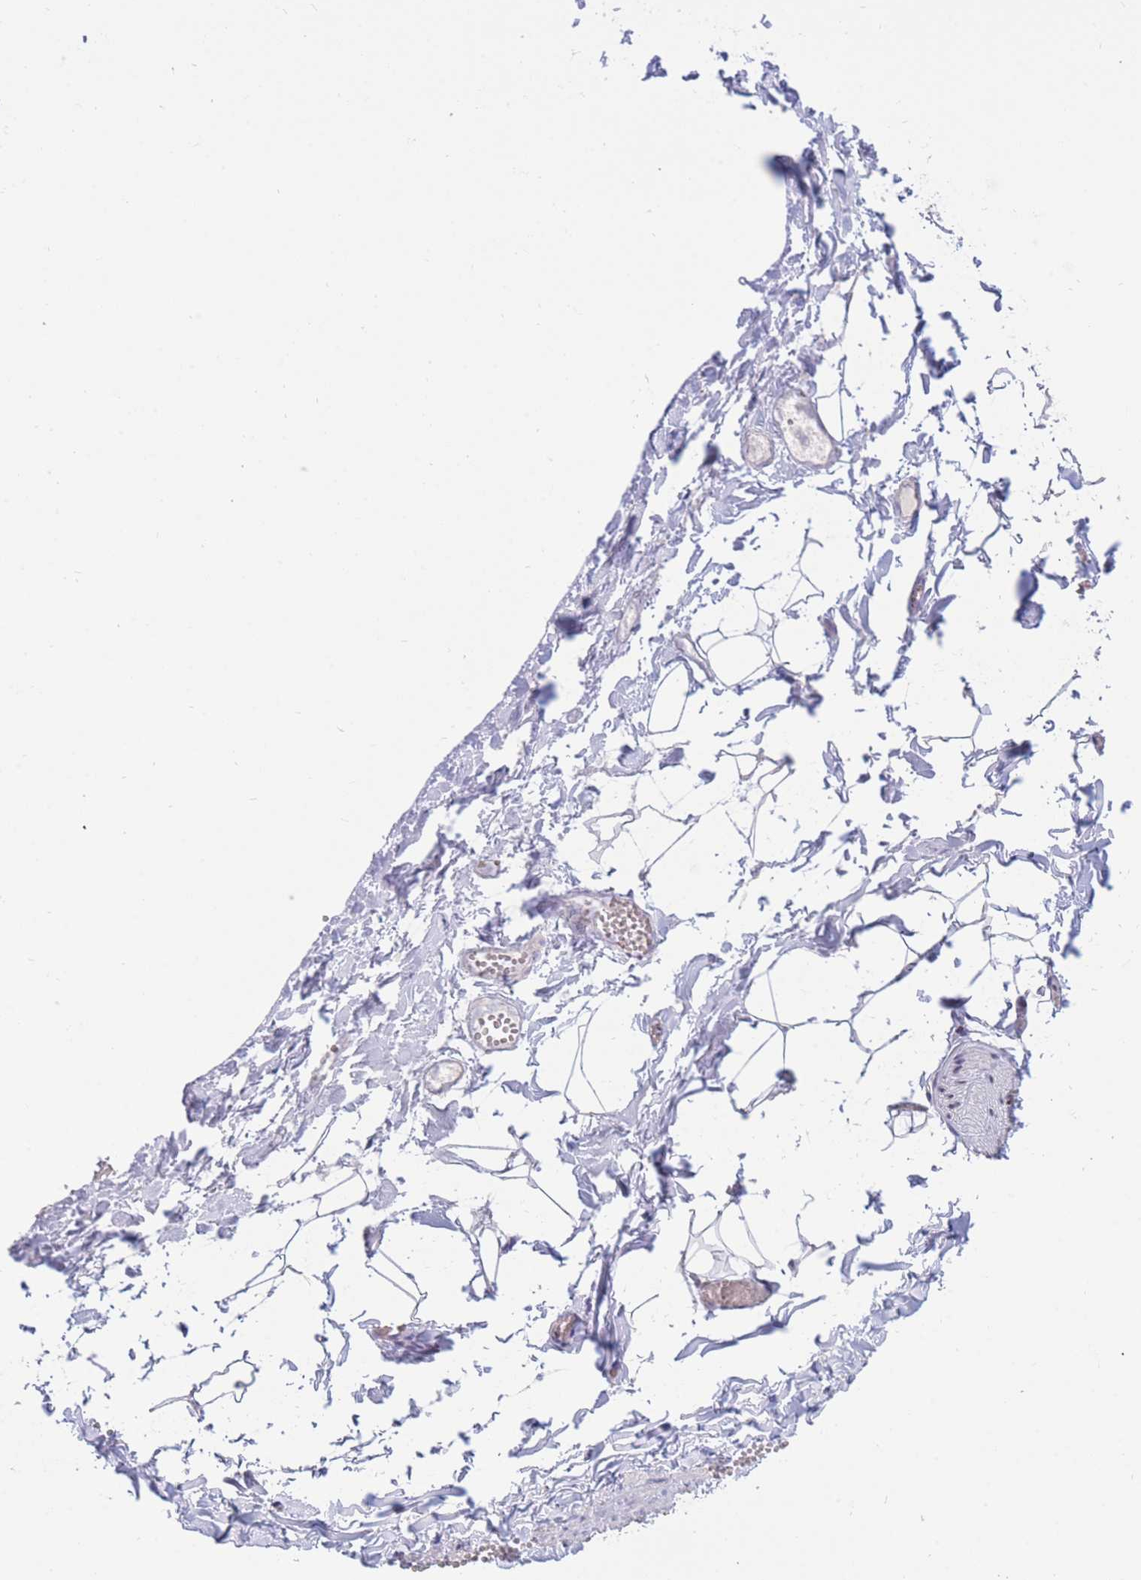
{"staining": {"intensity": "negative", "quantity": "none", "location": "none"}, "tissue": "adipose tissue", "cell_type": "Adipocytes", "image_type": "normal", "snomed": [{"axis": "morphology", "description": "Normal tissue, NOS"}, {"axis": "topography", "description": "Gallbladder"}, {"axis": "topography", "description": "Peripheral nerve tissue"}], "caption": "There is no significant expression in adipocytes of adipose tissue. (DAB immunohistochemistry visualized using brightfield microscopy, high magnification).", "gene": "HMGN1", "patient": {"sex": "male", "age": 38}}